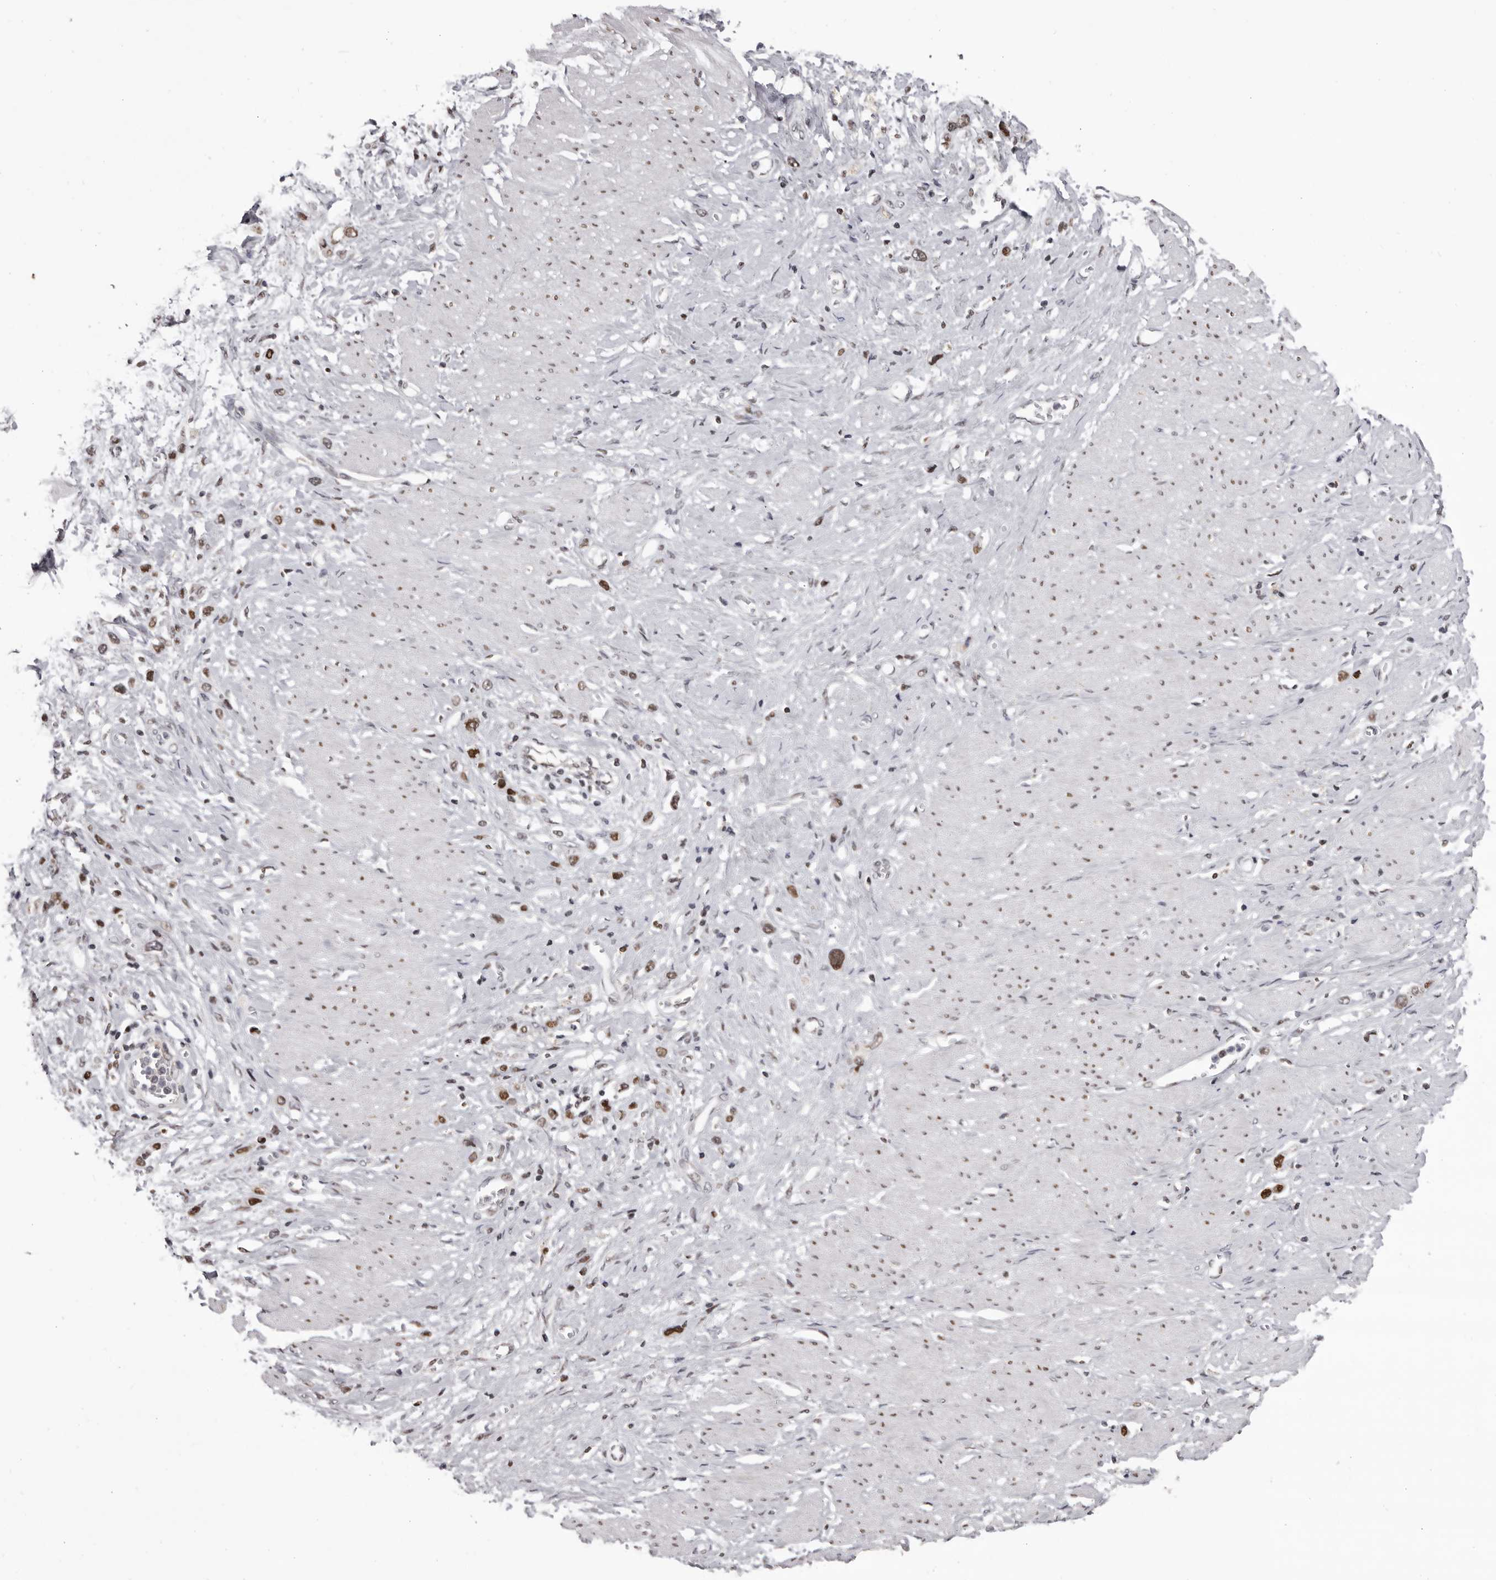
{"staining": {"intensity": "moderate", "quantity": ">75%", "location": "cytoplasmic/membranous,nuclear"}, "tissue": "stomach cancer", "cell_type": "Tumor cells", "image_type": "cancer", "snomed": [{"axis": "morphology", "description": "Adenocarcinoma, NOS"}, {"axis": "topography", "description": "Stomach"}], "caption": "DAB immunohistochemical staining of stomach cancer demonstrates moderate cytoplasmic/membranous and nuclear protein staining in about >75% of tumor cells.", "gene": "C17orf99", "patient": {"sex": "female", "age": 65}}